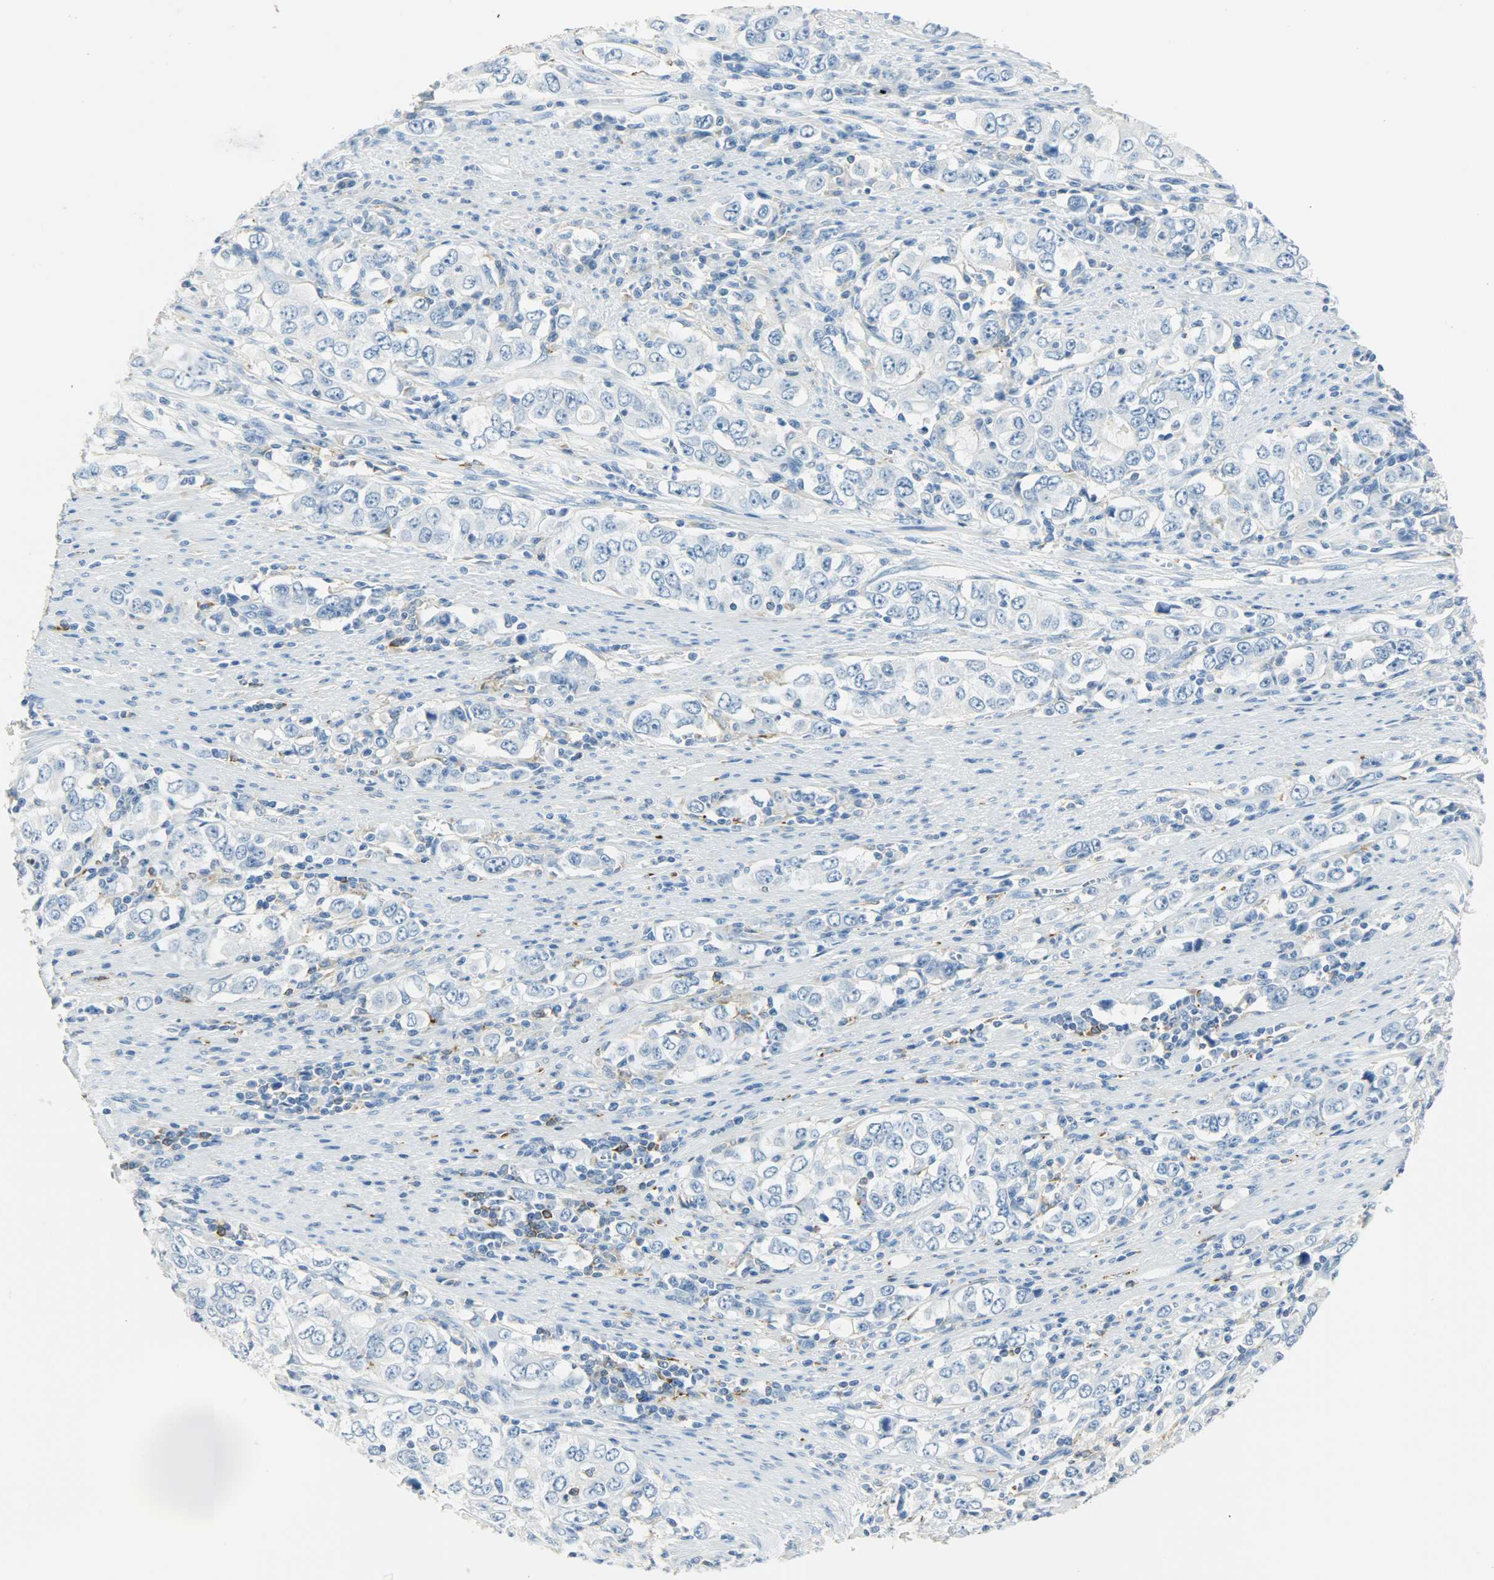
{"staining": {"intensity": "negative", "quantity": "none", "location": "none"}, "tissue": "stomach cancer", "cell_type": "Tumor cells", "image_type": "cancer", "snomed": [{"axis": "morphology", "description": "Adenocarcinoma, NOS"}, {"axis": "topography", "description": "Stomach, lower"}], "caption": "The image shows no significant expression in tumor cells of adenocarcinoma (stomach). (DAB immunohistochemistry visualized using brightfield microscopy, high magnification).", "gene": "PTPN6", "patient": {"sex": "female", "age": 72}}